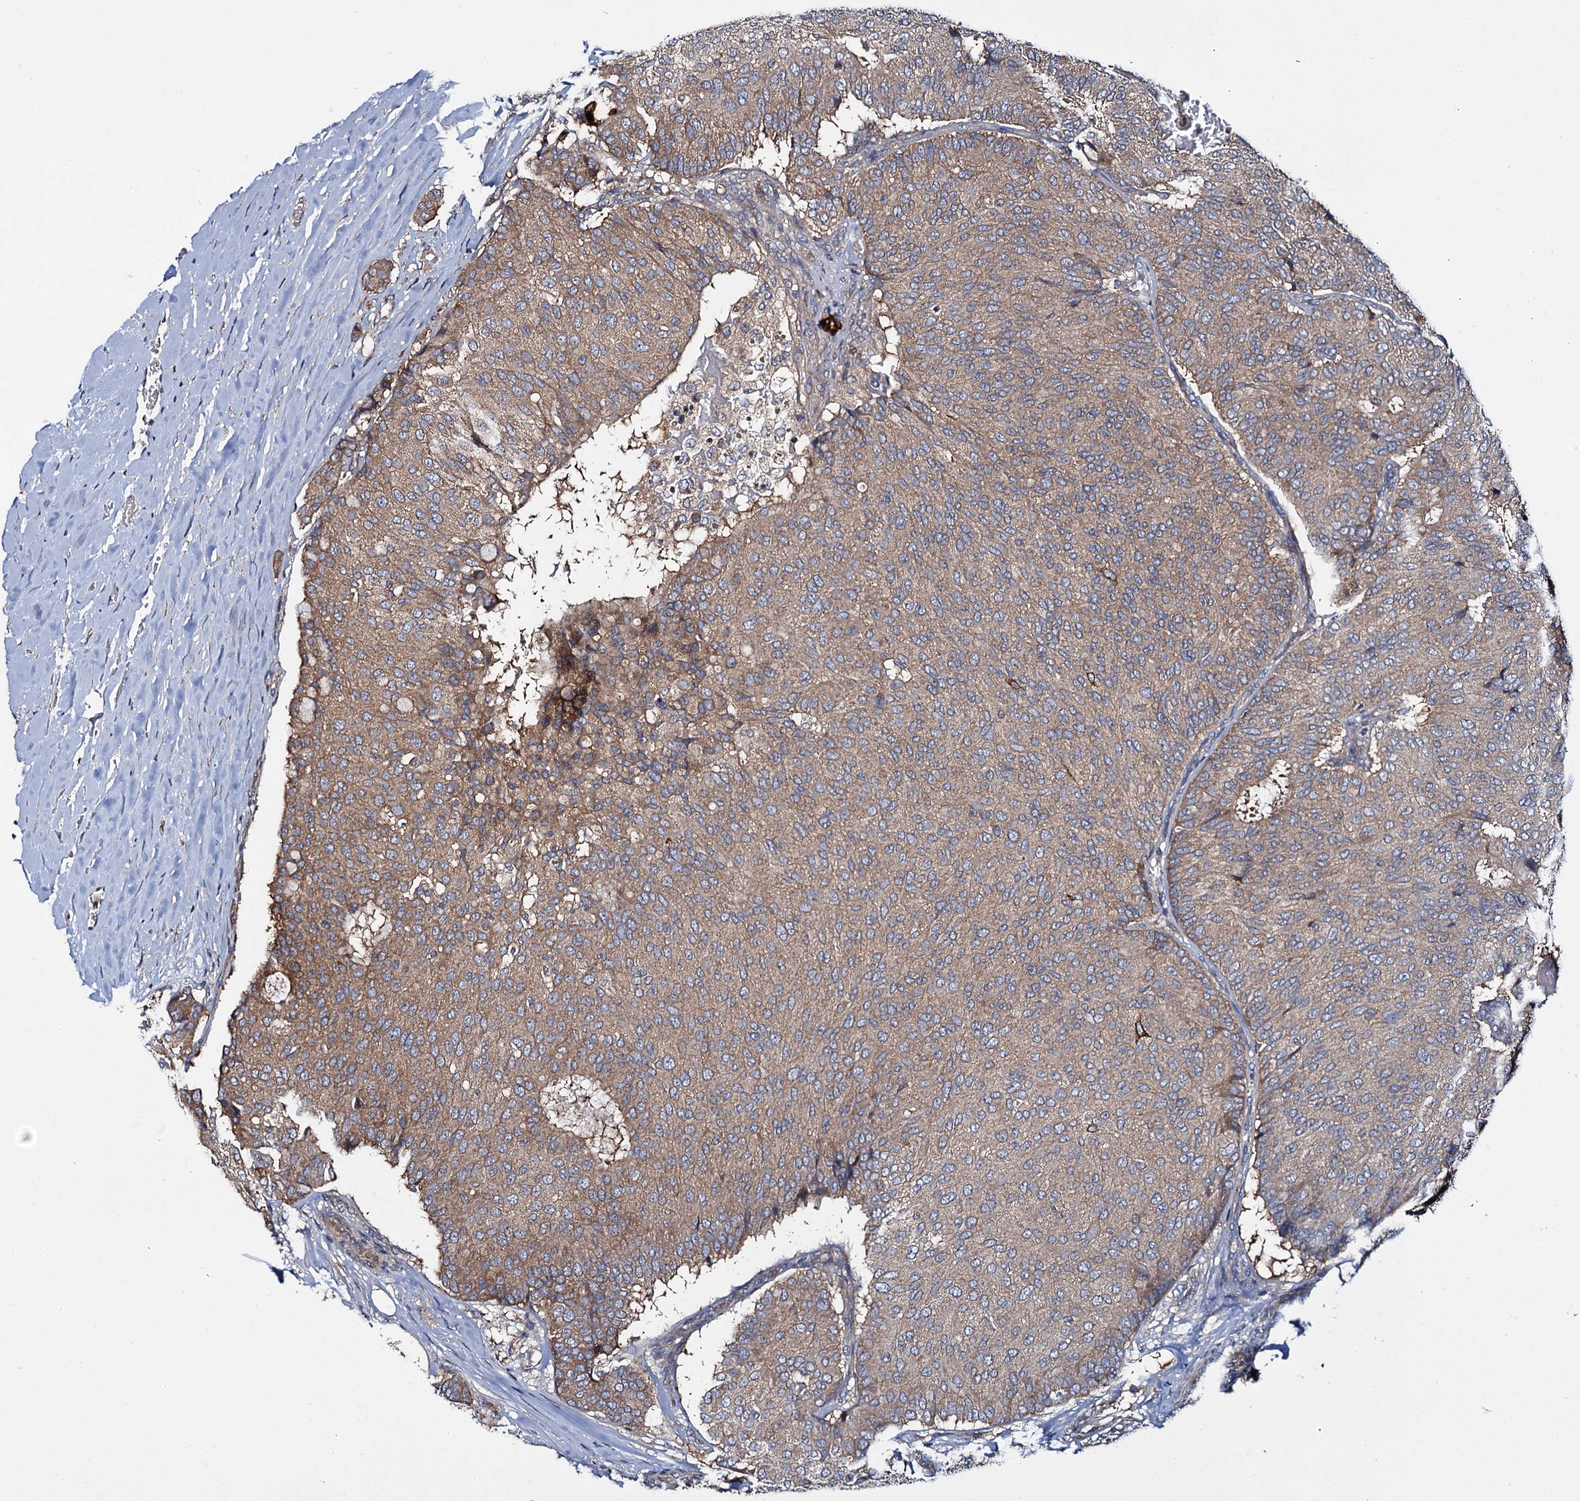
{"staining": {"intensity": "moderate", "quantity": ">75%", "location": "cytoplasmic/membranous"}, "tissue": "breast cancer", "cell_type": "Tumor cells", "image_type": "cancer", "snomed": [{"axis": "morphology", "description": "Duct carcinoma"}, {"axis": "topography", "description": "Breast"}], "caption": "Immunohistochemical staining of breast infiltrating ductal carcinoma demonstrates moderate cytoplasmic/membranous protein staining in approximately >75% of tumor cells. (IHC, brightfield microscopy, high magnification).", "gene": "CEP192", "patient": {"sex": "female", "age": 75}}